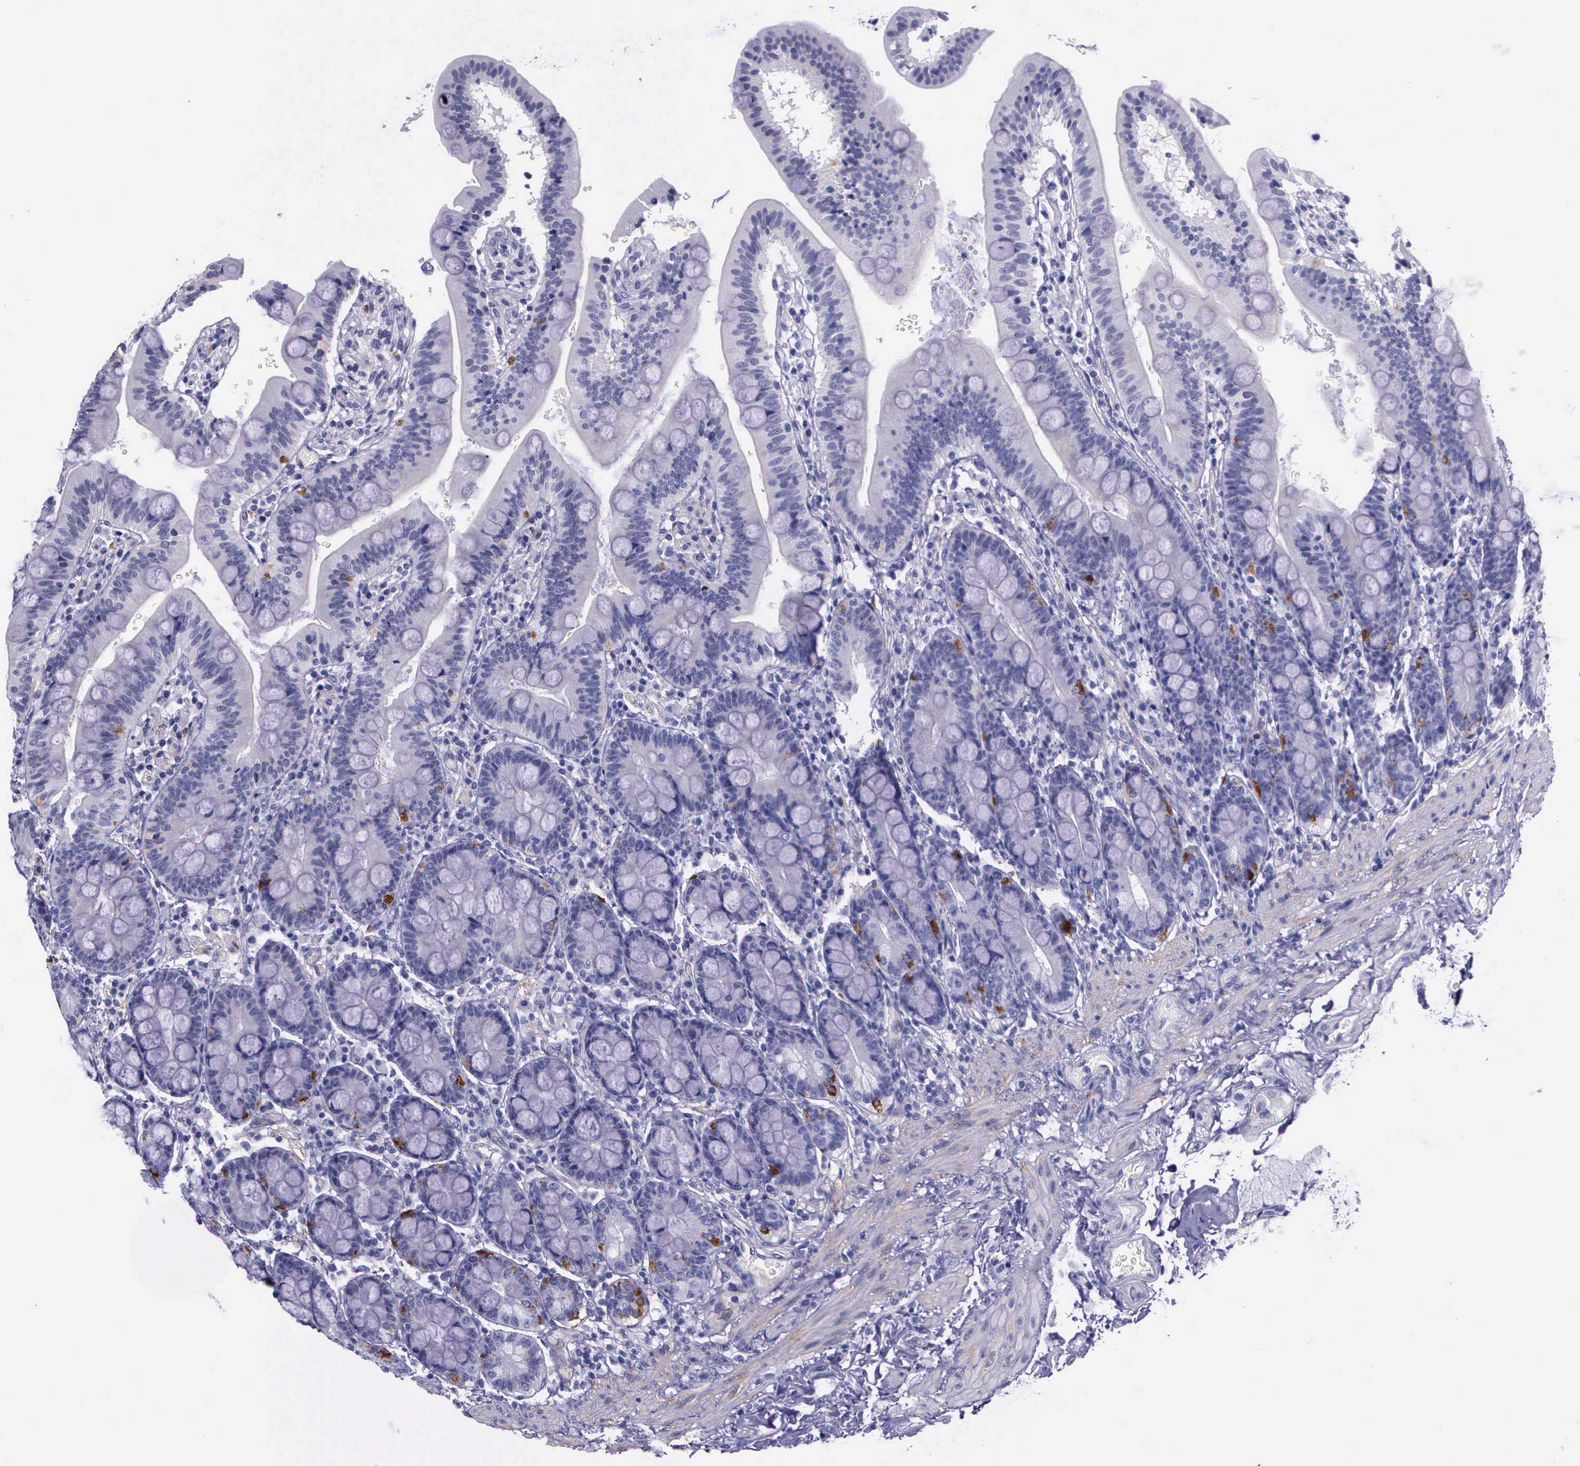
{"staining": {"intensity": "negative", "quantity": "none", "location": "none"}, "tissue": "duodenum", "cell_type": "Glandular cells", "image_type": "normal", "snomed": [{"axis": "morphology", "description": "Normal tissue, NOS"}, {"axis": "topography", "description": "Pancreas"}, {"axis": "topography", "description": "Duodenum"}], "caption": "Micrograph shows no significant protein positivity in glandular cells of benign duodenum.", "gene": "AHNAK2", "patient": {"sex": "male", "age": 79}}